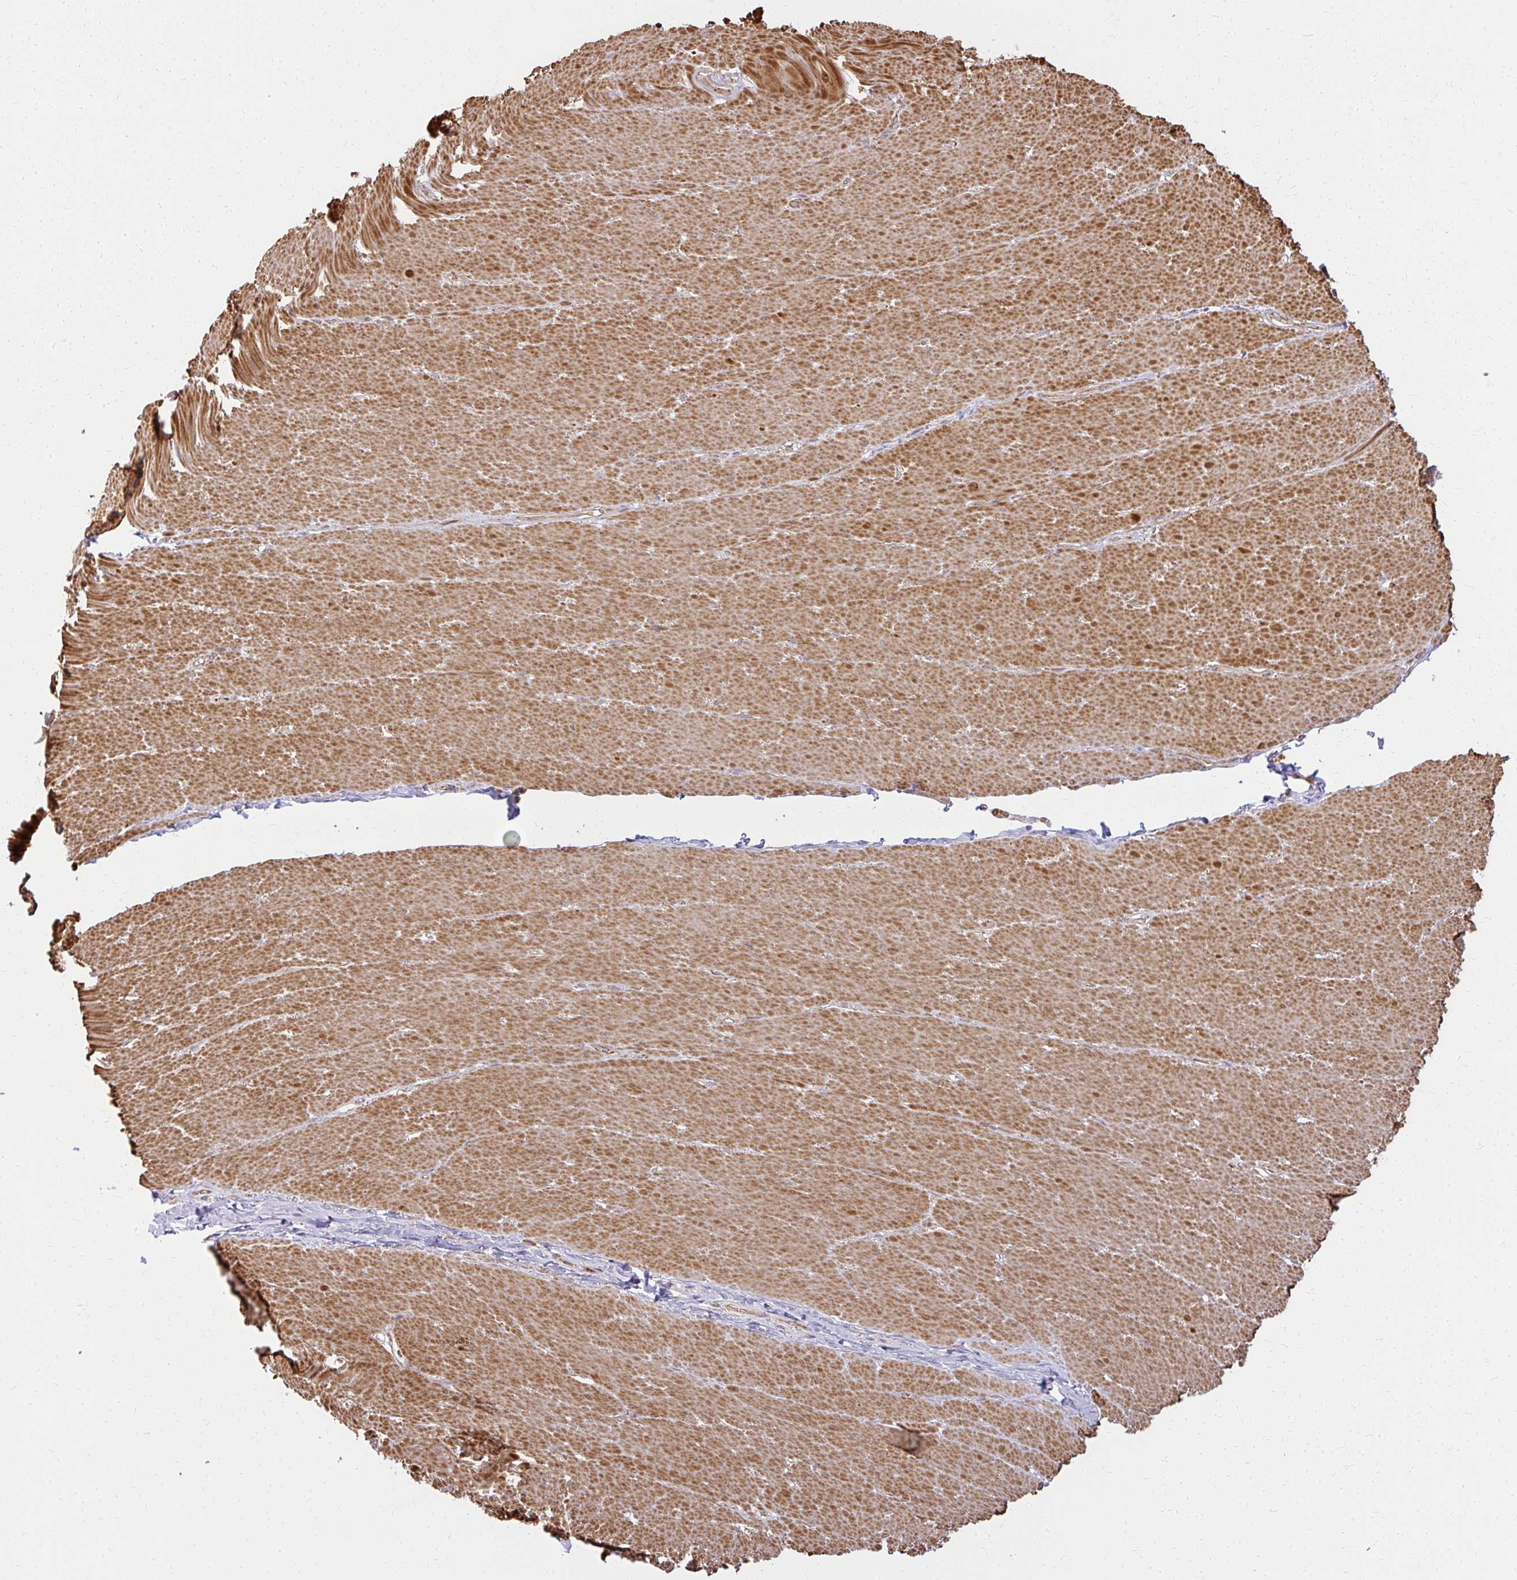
{"staining": {"intensity": "moderate", "quantity": ">75%", "location": "cytoplasmic/membranous"}, "tissue": "smooth muscle", "cell_type": "Smooth muscle cells", "image_type": "normal", "snomed": [{"axis": "morphology", "description": "Normal tissue, NOS"}, {"axis": "topography", "description": "Smooth muscle"}, {"axis": "topography", "description": "Rectum"}], "caption": "High-magnification brightfield microscopy of unremarkable smooth muscle stained with DAB (3,3'-diaminobenzidine) (brown) and counterstained with hematoxylin (blue). smooth muscle cells exhibit moderate cytoplasmic/membranous staining is present in about>75% of cells.", "gene": "GNS", "patient": {"sex": "male", "age": 53}}